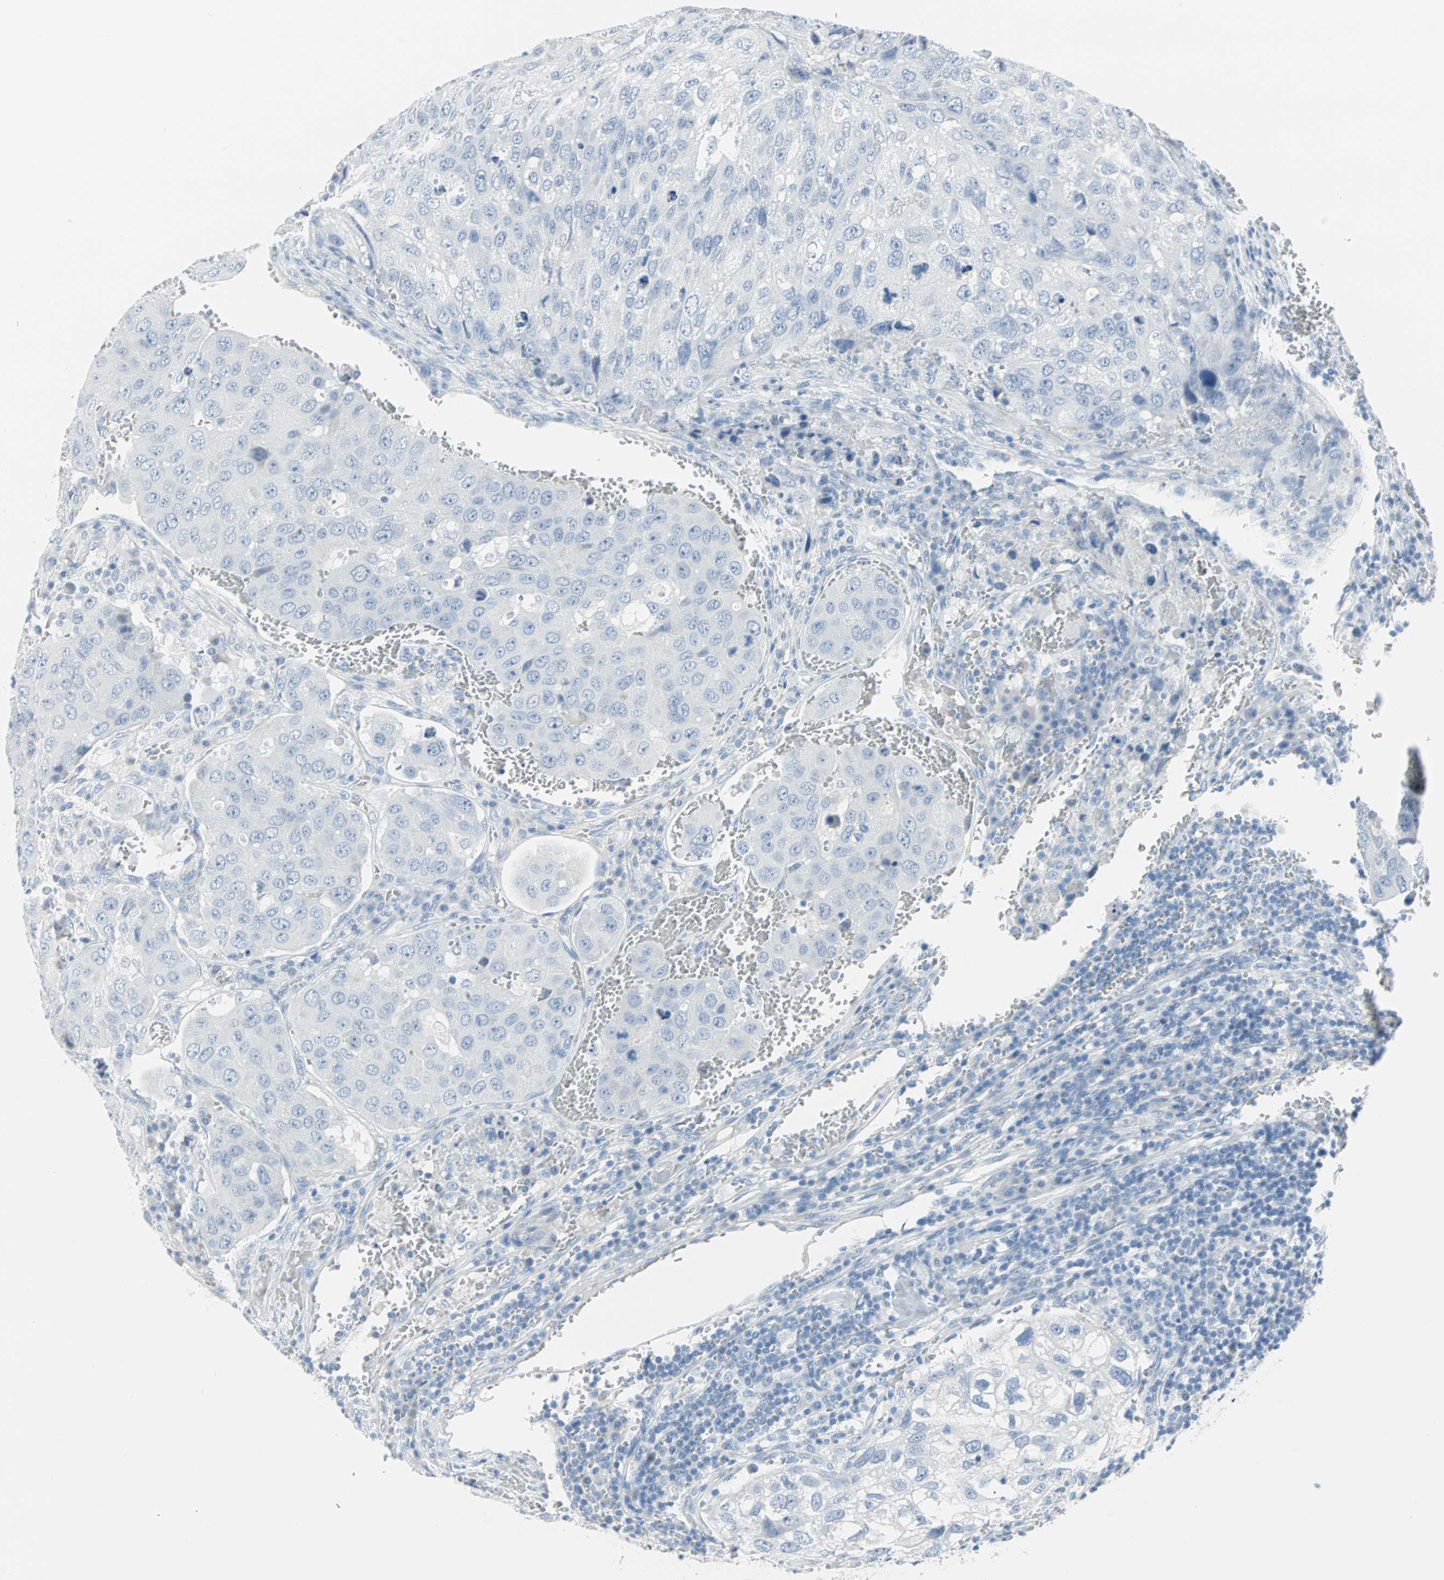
{"staining": {"intensity": "negative", "quantity": "none", "location": "none"}, "tissue": "urothelial cancer", "cell_type": "Tumor cells", "image_type": "cancer", "snomed": [{"axis": "morphology", "description": "Urothelial carcinoma, High grade"}, {"axis": "topography", "description": "Lymph node"}, {"axis": "topography", "description": "Urinary bladder"}], "caption": "High magnification brightfield microscopy of urothelial carcinoma (high-grade) stained with DAB (brown) and counterstained with hematoxylin (blue): tumor cells show no significant expression.", "gene": "STX1A", "patient": {"sex": "male", "age": 51}}